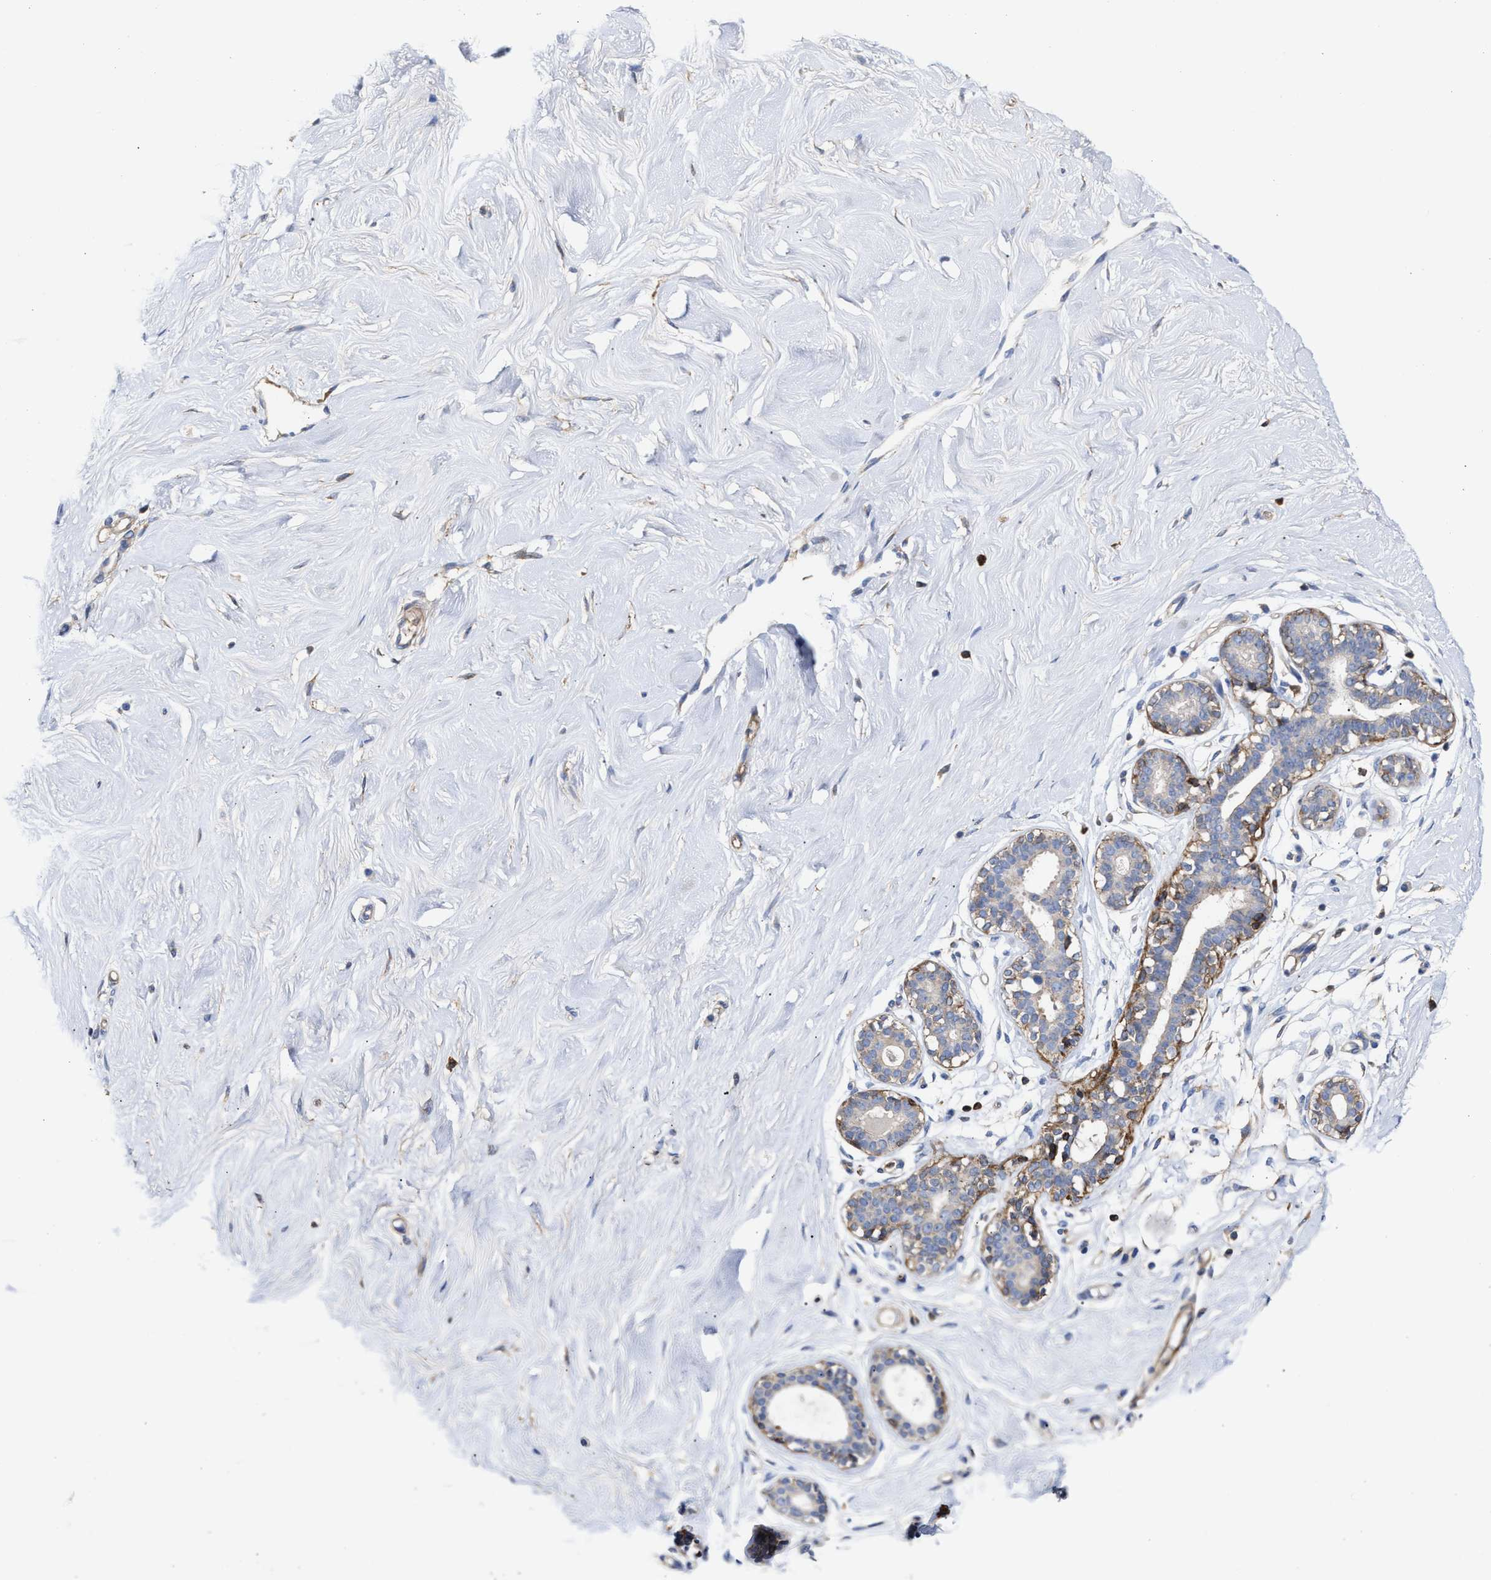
{"staining": {"intensity": "weak", "quantity": "25%-75%", "location": "cytoplasmic/membranous"}, "tissue": "breast", "cell_type": "Adipocytes", "image_type": "normal", "snomed": [{"axis": "morphology", "description": "Normal tissue, NOS"}, {"axis": "topography", "description": "Breast"}], "caption": "Immunohistochemical staining of benign breast demonstrates 25%-75% levels of weak cytoplasmic/membranous protein expression in approximately 25%-75% of adipocytes.", "gene": "HS3ST5", "patient": {"sex": "female", "age": 23}}